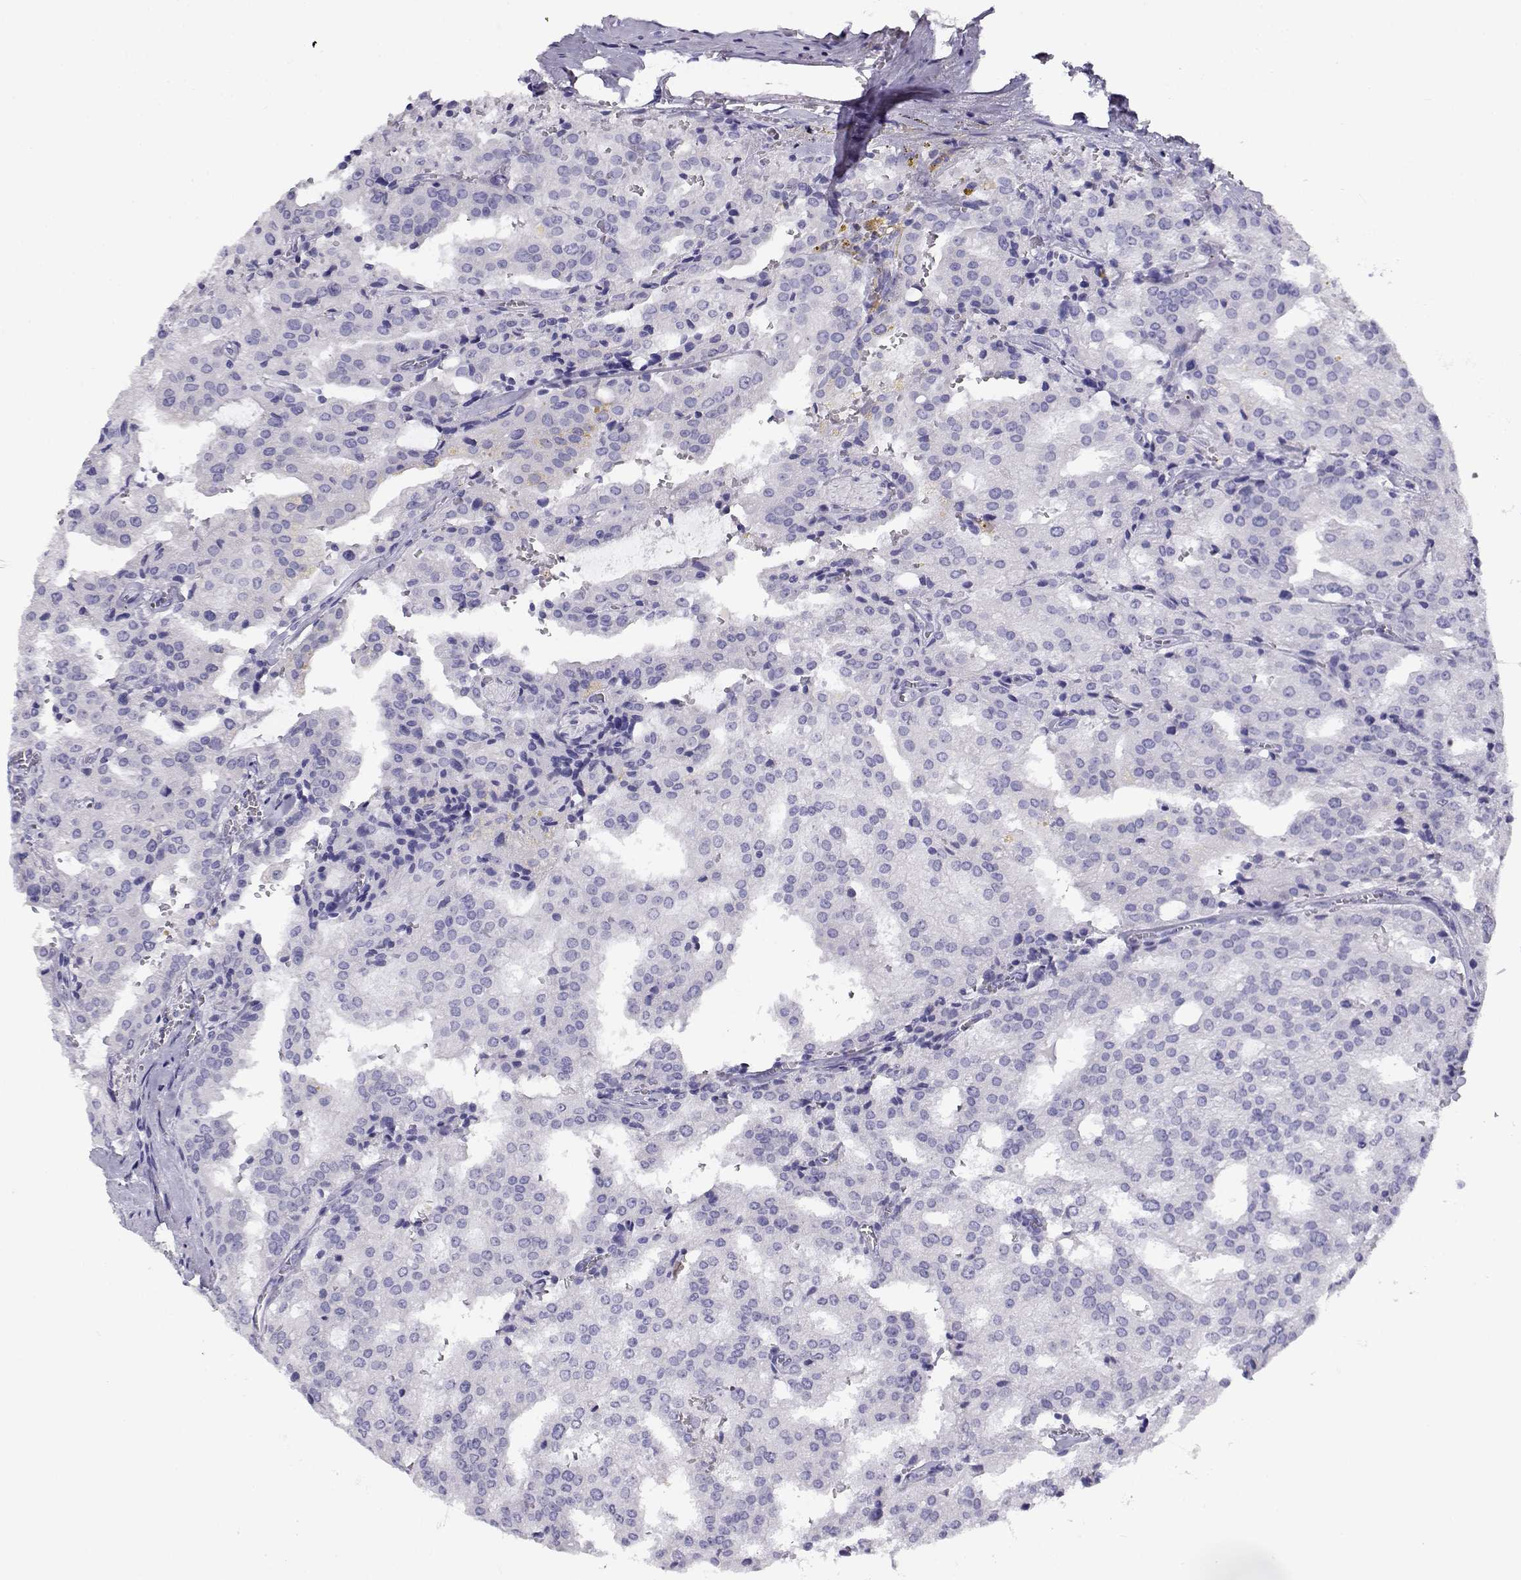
{"staining": {"intensity": "negative", "quantity": "none", "location": "none"}, "tissue": "prostate cancer", "cell_type": "Tumor cells", "image_type": "cancer", "snomed": [{"axis": "morphology", "description": "Adenocarcinoma, High grade"}, {"axis": "topography", "description": "Prostate"}], "caption": "IHC of prostate cancer (adenocarcinoma (high-grade)) reveals no positivity in tumor cells.", "gene": "RHOXF2", "patient": {"sex": "male", "age": 68}}